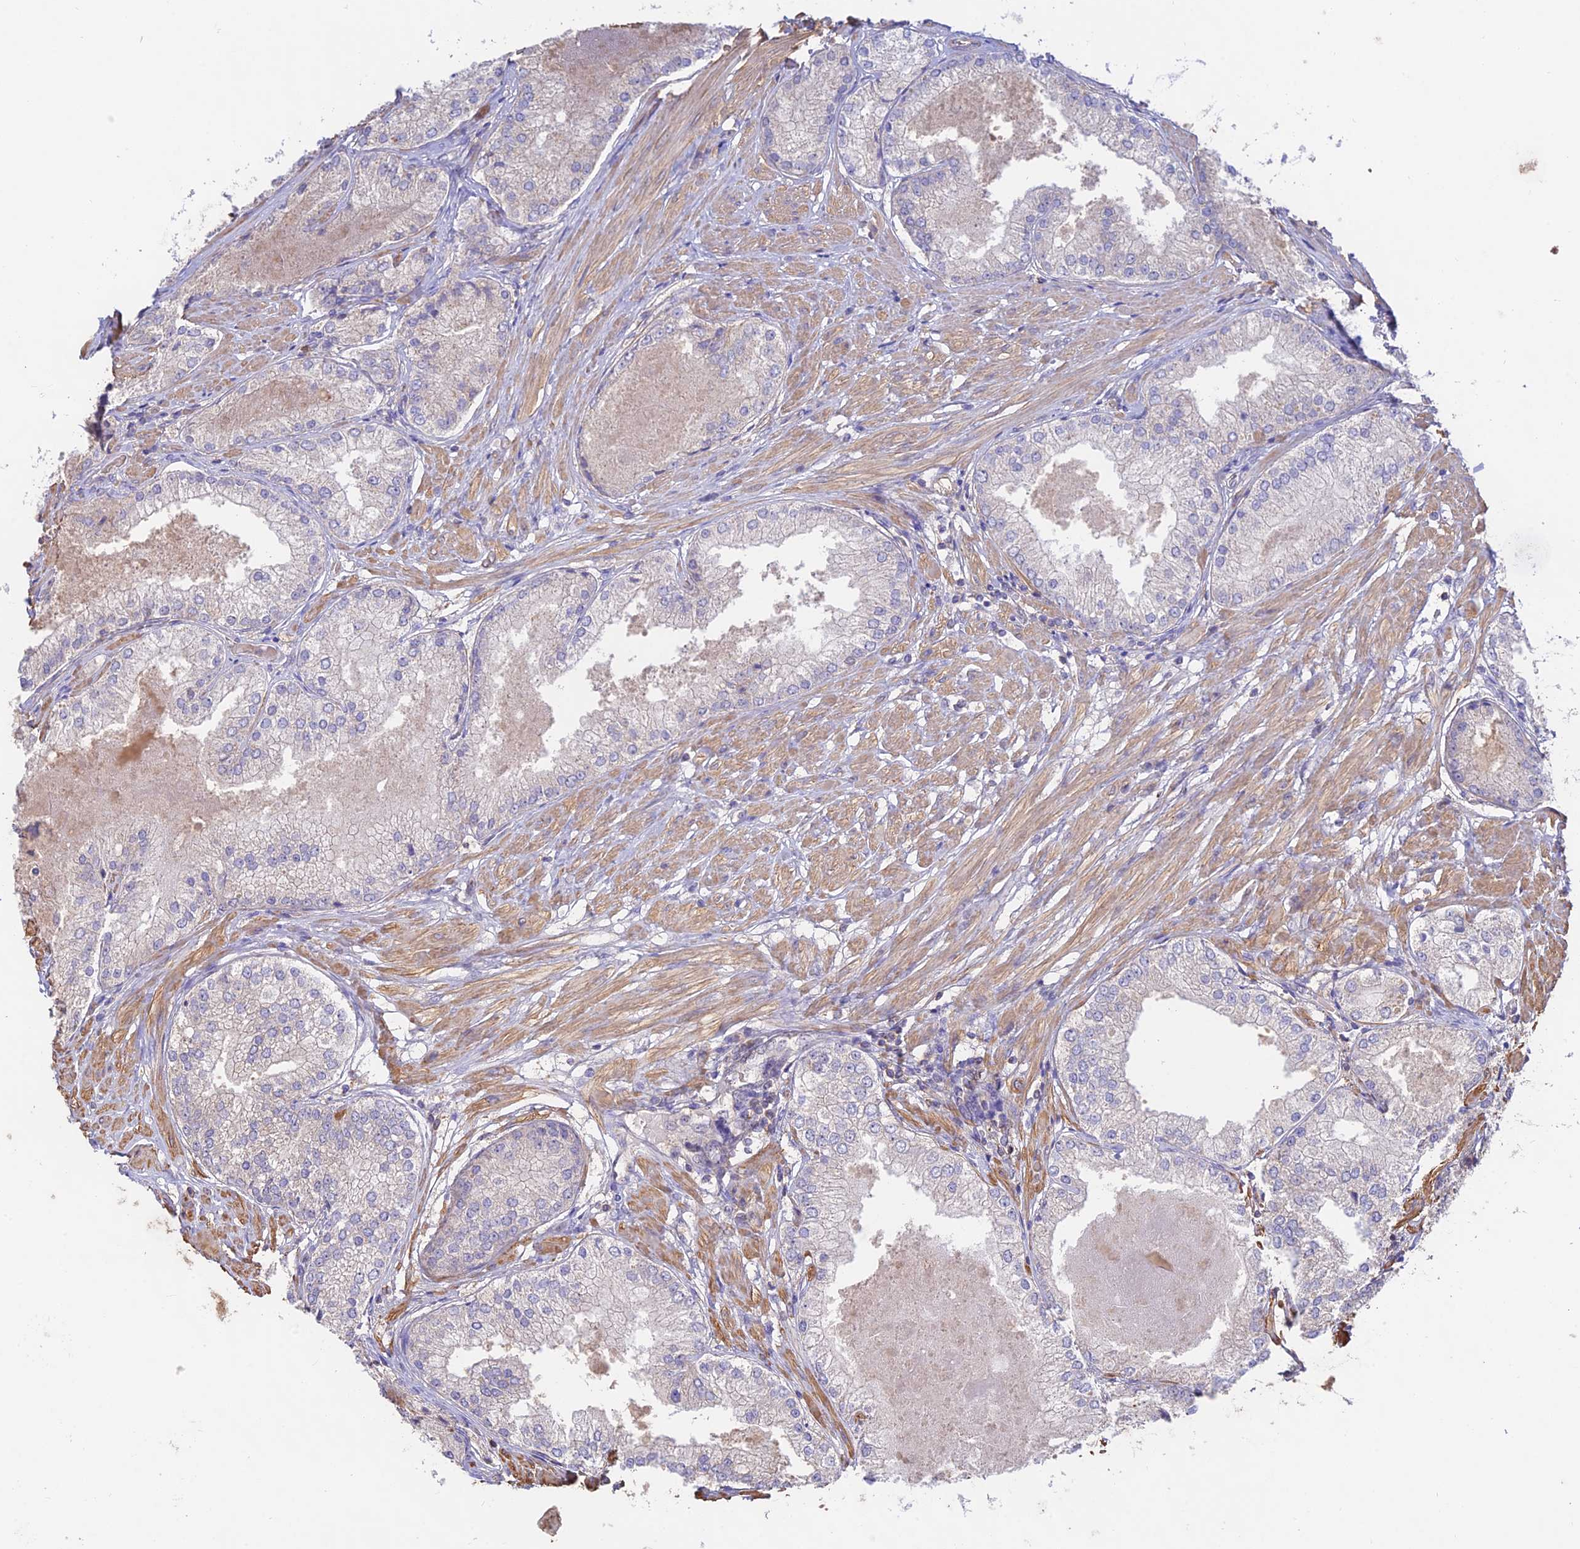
{"staining": {"intensity": "weak", "quantity": "<25%", "location": "cytoplasmic/membranous"}, "tissue": "prostate cancer", "cell_type": "Tumor cells", "image_type": "cancer", "snomed": [{"axis": "morphology", "description": "Adenocarcinoma, Low grade"}, {"axis": "topography", "description": "Prostate"}], "caption": "DAB (3,3'-diaminobenzidine) immunohistochemical staining of prostate cancer exhibits no significant staining in tumor cells.", "gene": "CLCF1", "patient": {"sex": "male", "age": 68}}